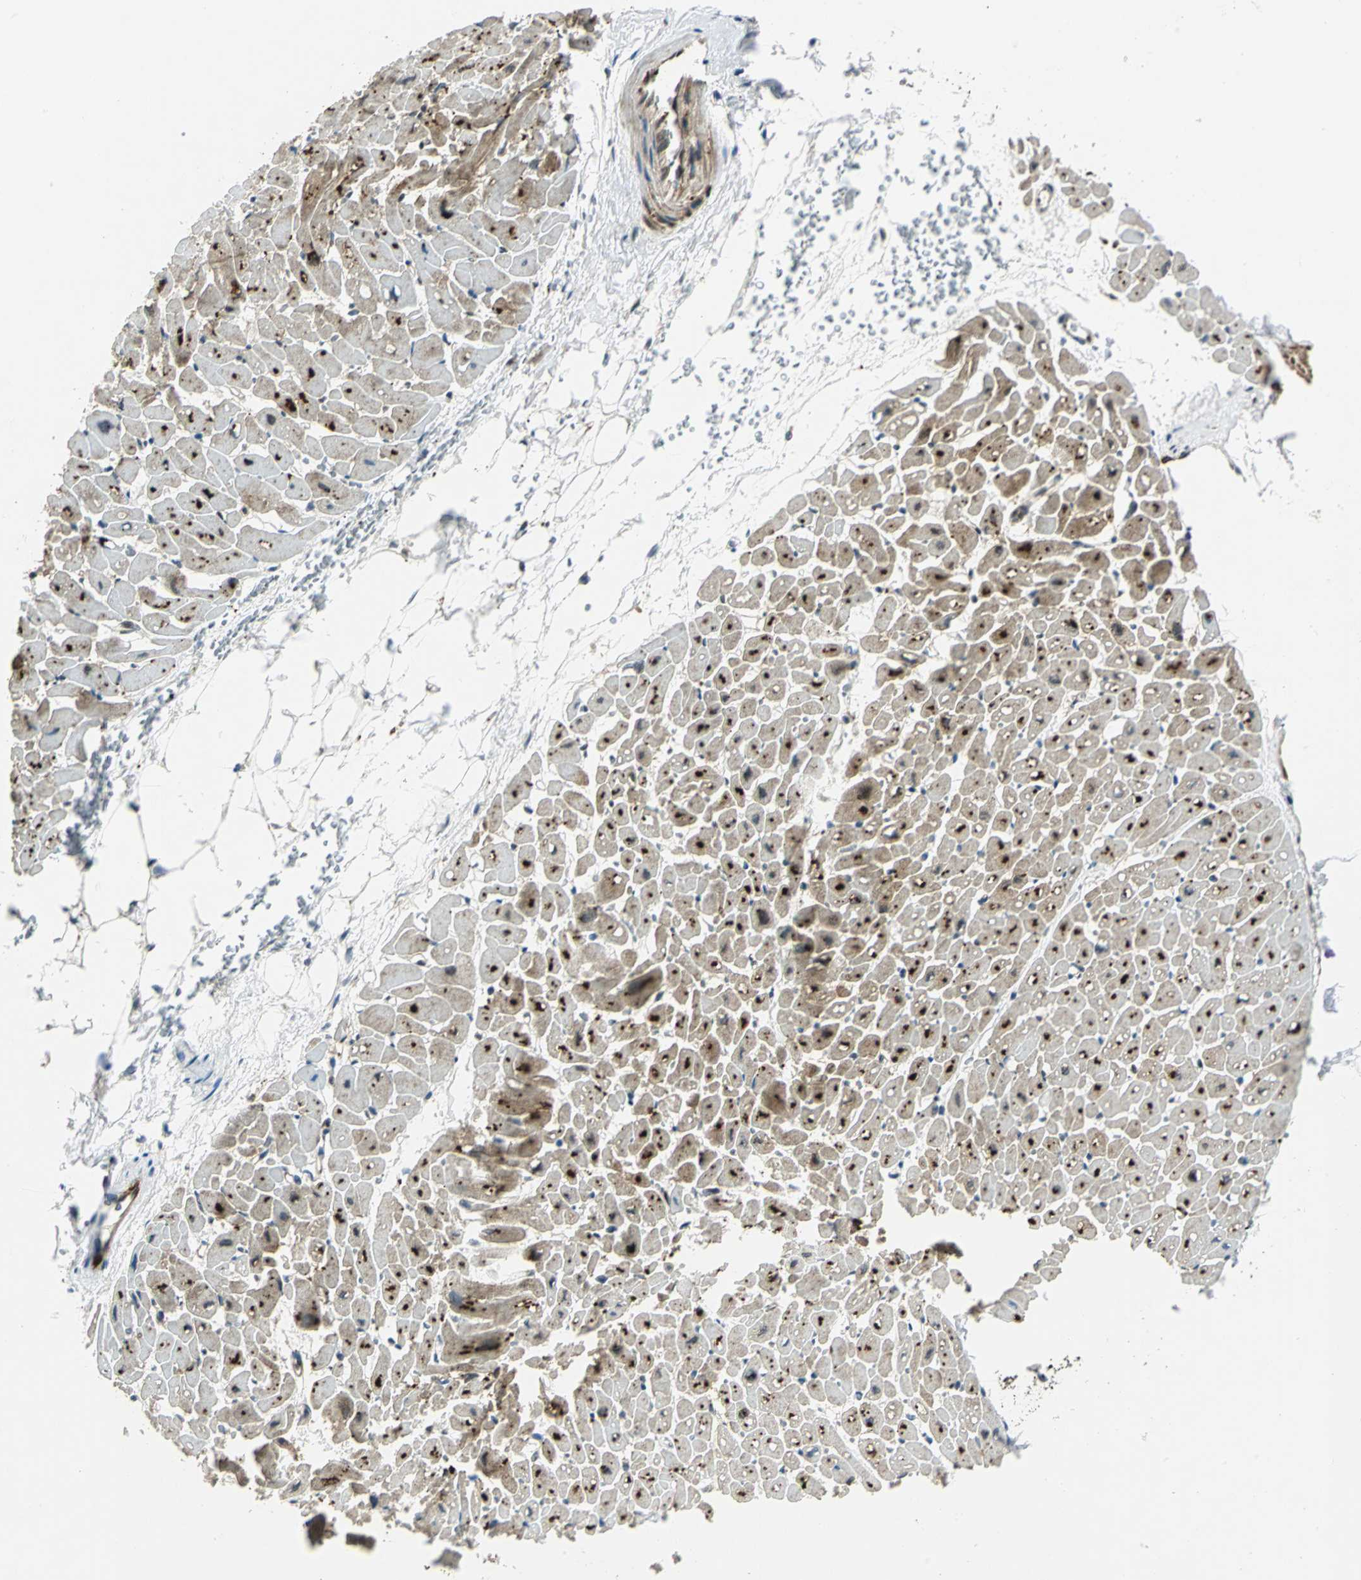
{"staining": {"intensity": "strong", "quantity": "25%-75%", "location": "cytoplasmic/membranous"}, "tissue": "heart muscle", "cell_type": "Cardiomyocytes", "image_type": "normal", "snomed": [{"axis": "morphology", "description": "Normal tissue, NOS"}, {"axis": "topography", "description": "Heart"}], "caption": "A high amount of strong cytoplasmic/membranous positivity is appreciated in about 25%-75% of cardiomyocytes in normal heart muscle. The staining was performed using DAB to visualize the protein expression in brown, while the nuclei were stained in blue with hematoxylin (Magnification: 20x).", "gene": "HSPB1", "patient": {"sex": "male", "age": 45}}